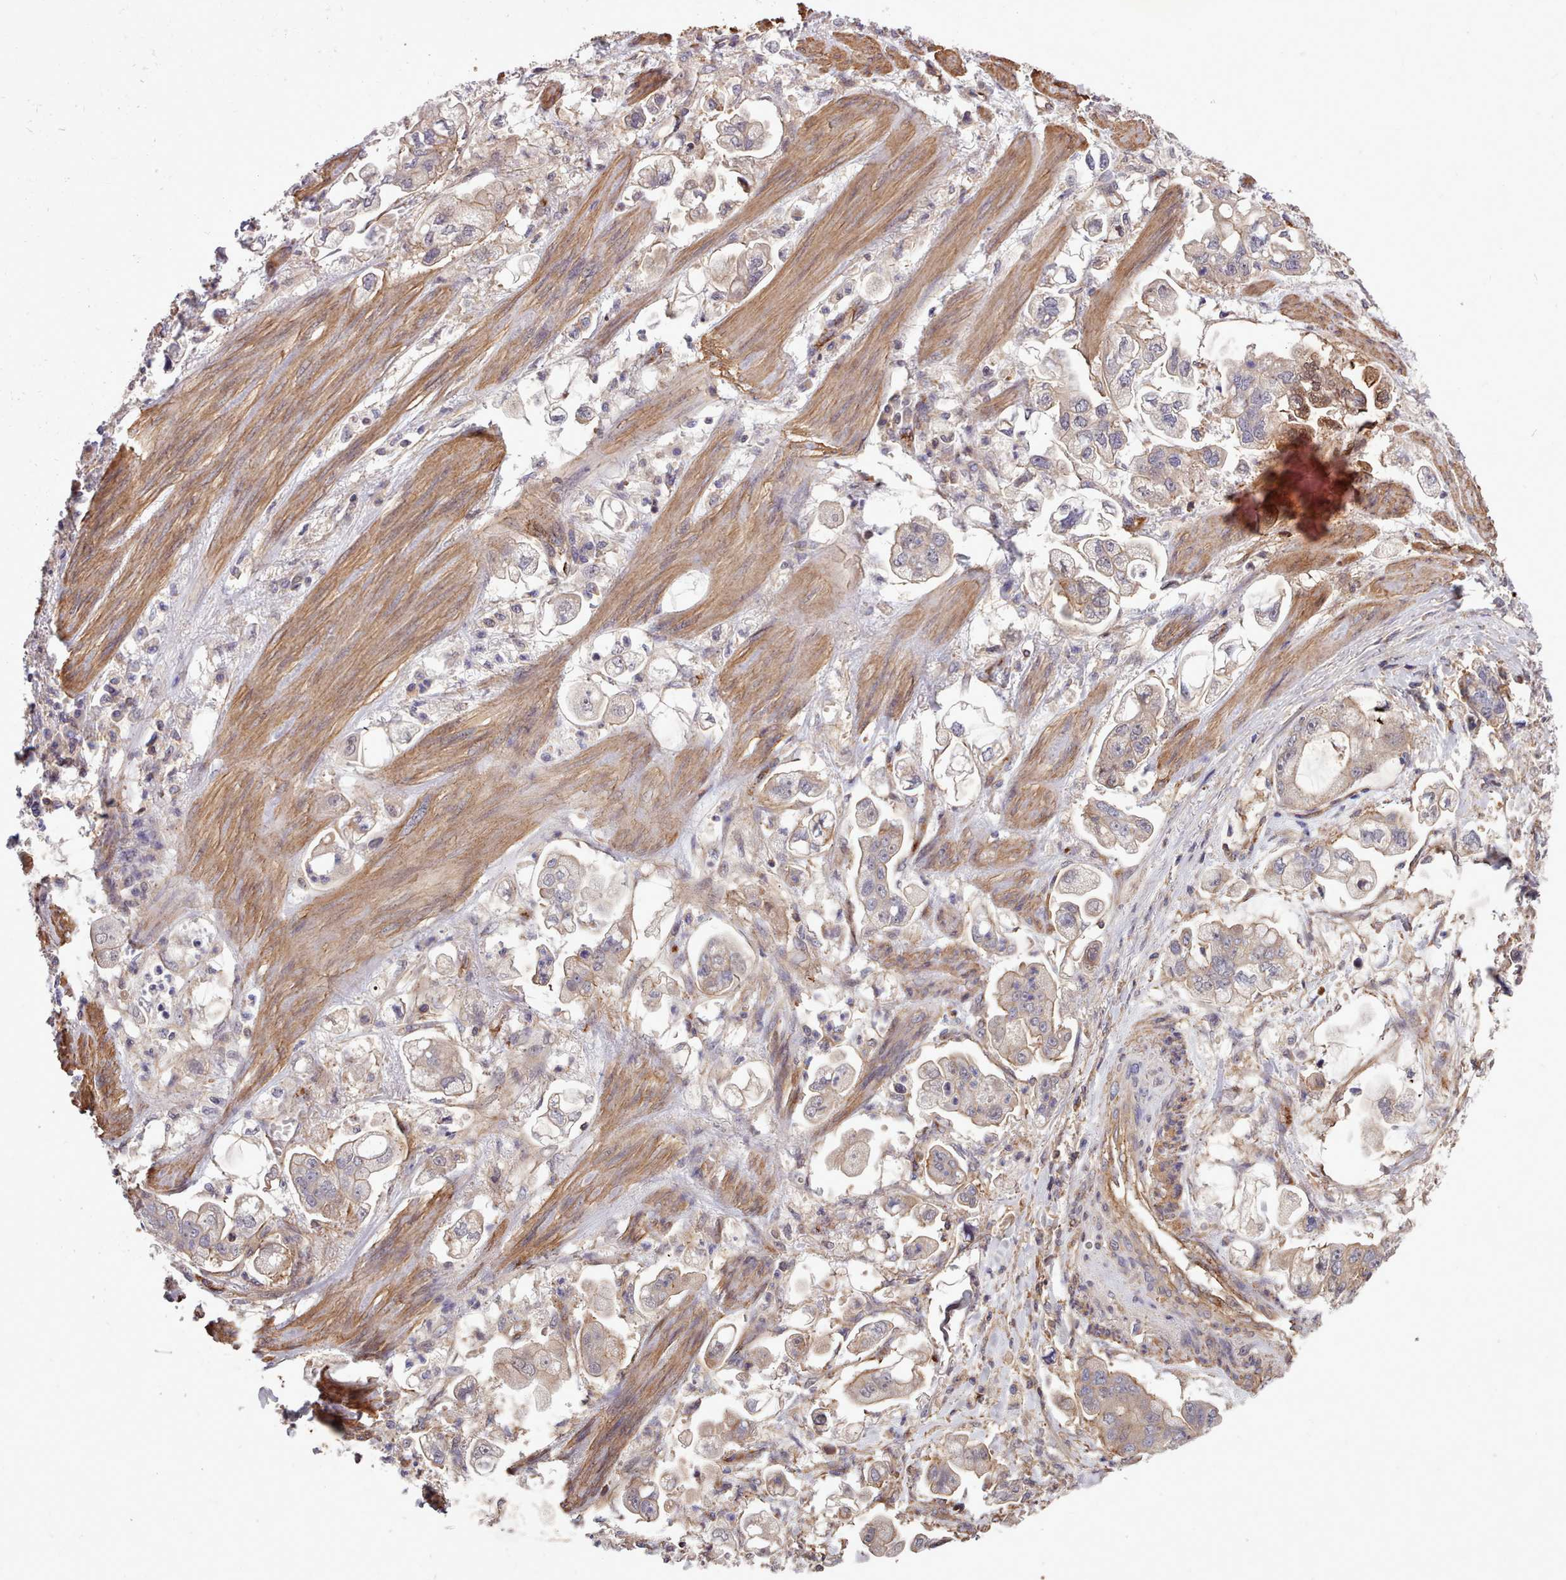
{"staining": {"intensity": "weak", "quantity": "25%-75%", "location": "cytoplasmic/membranous"}, "tissue": "stomach cancer", "cell_type": "Tumor cells", "image_type": "cancer", "snomed": [{"axis": "morphology", "description": "Adenocarcinoma, NOS"}, {"axis": "topography", "description": "Stomach"}], "caption": "Human stomach adenocarcinoma stained with a brown dye exhibits weak cytoplasmic/membranous positive expression in about 25%-75% of tumor cells.", "gene": "STUB1", "patient": {"sex": "male", "age": 62}}